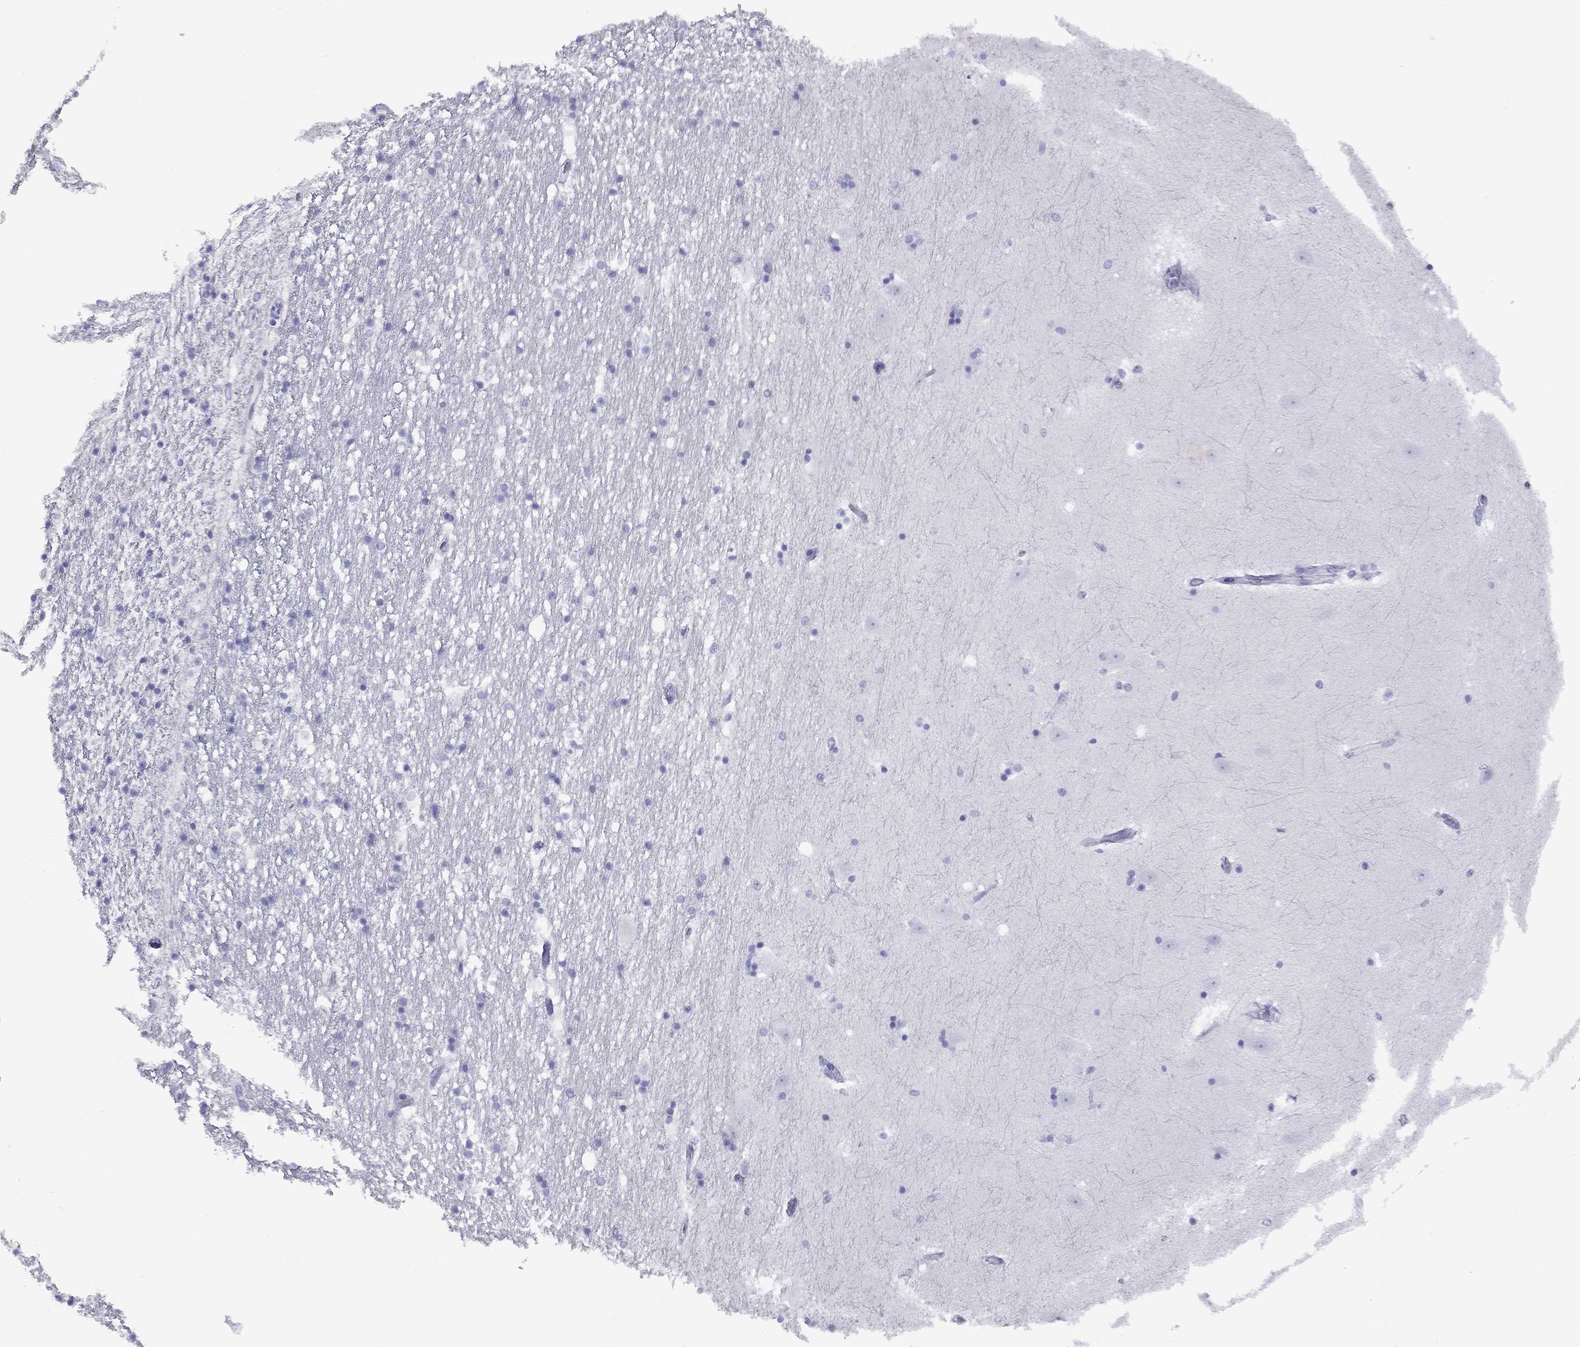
{"staining": {"intensity": "negative", "quantity": "none", "location": "none"}, "tissue": "hippocampus", "cell_type": "Glial cells", "image_type": "normal", "snomed": [{"axis": "morphology", "description": "Normal tissue, NOS"}, {"axis": "topography", "description": "Hippocampus"}], "caption": "Hippocampus was stained to show a protein in brown. There is no significant staining in glial cells. (DAB (3,3'-diaminobenzidine) IHC with hematoxylin counter stain).", "gene": "FSCN3", "patient": {"sex": "male", "age": 49}}